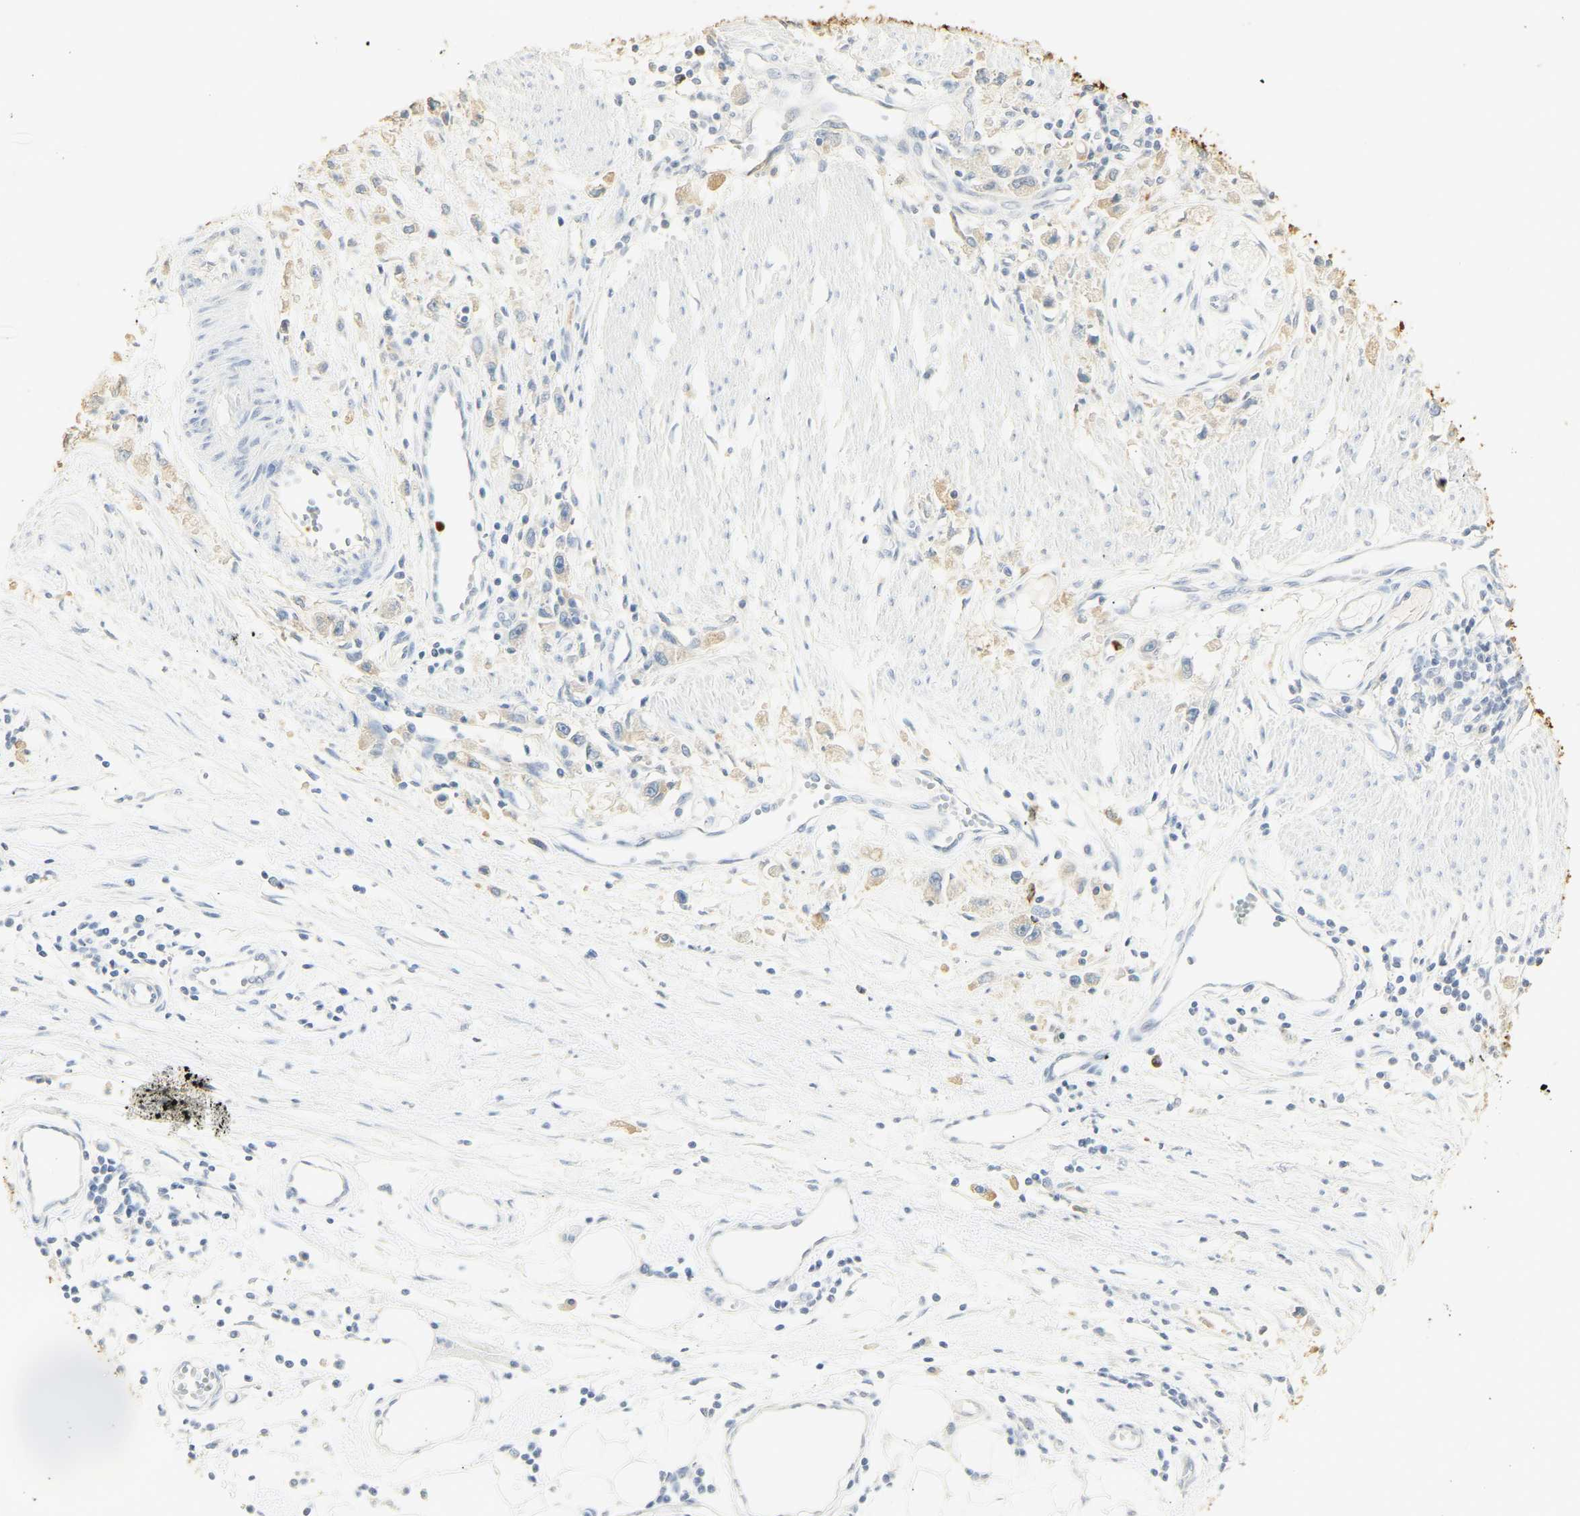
{"staining": {"intensity": "weak", "quantity": "25%-75%", "location": "cytoplasmic/membranous"}, "tissue": "stomach cancer", "cell_type": "Tumor cells", "image_type": "cancer", "snomed": [{"axis": "morphology", "description": "Adenocarcinoma, NOS"}, {"axis": "topography", "description": "Stomach"}], "caption": "Stomach cancer stained with DAB immunohistochemistry (IHC) exhibits low levels of weak cytoplasmic/membranous expression in approximately 25%-75% of tumor cells.", "gene": "CEACAM5", "patient": {"sex": "female", "age": 59}}